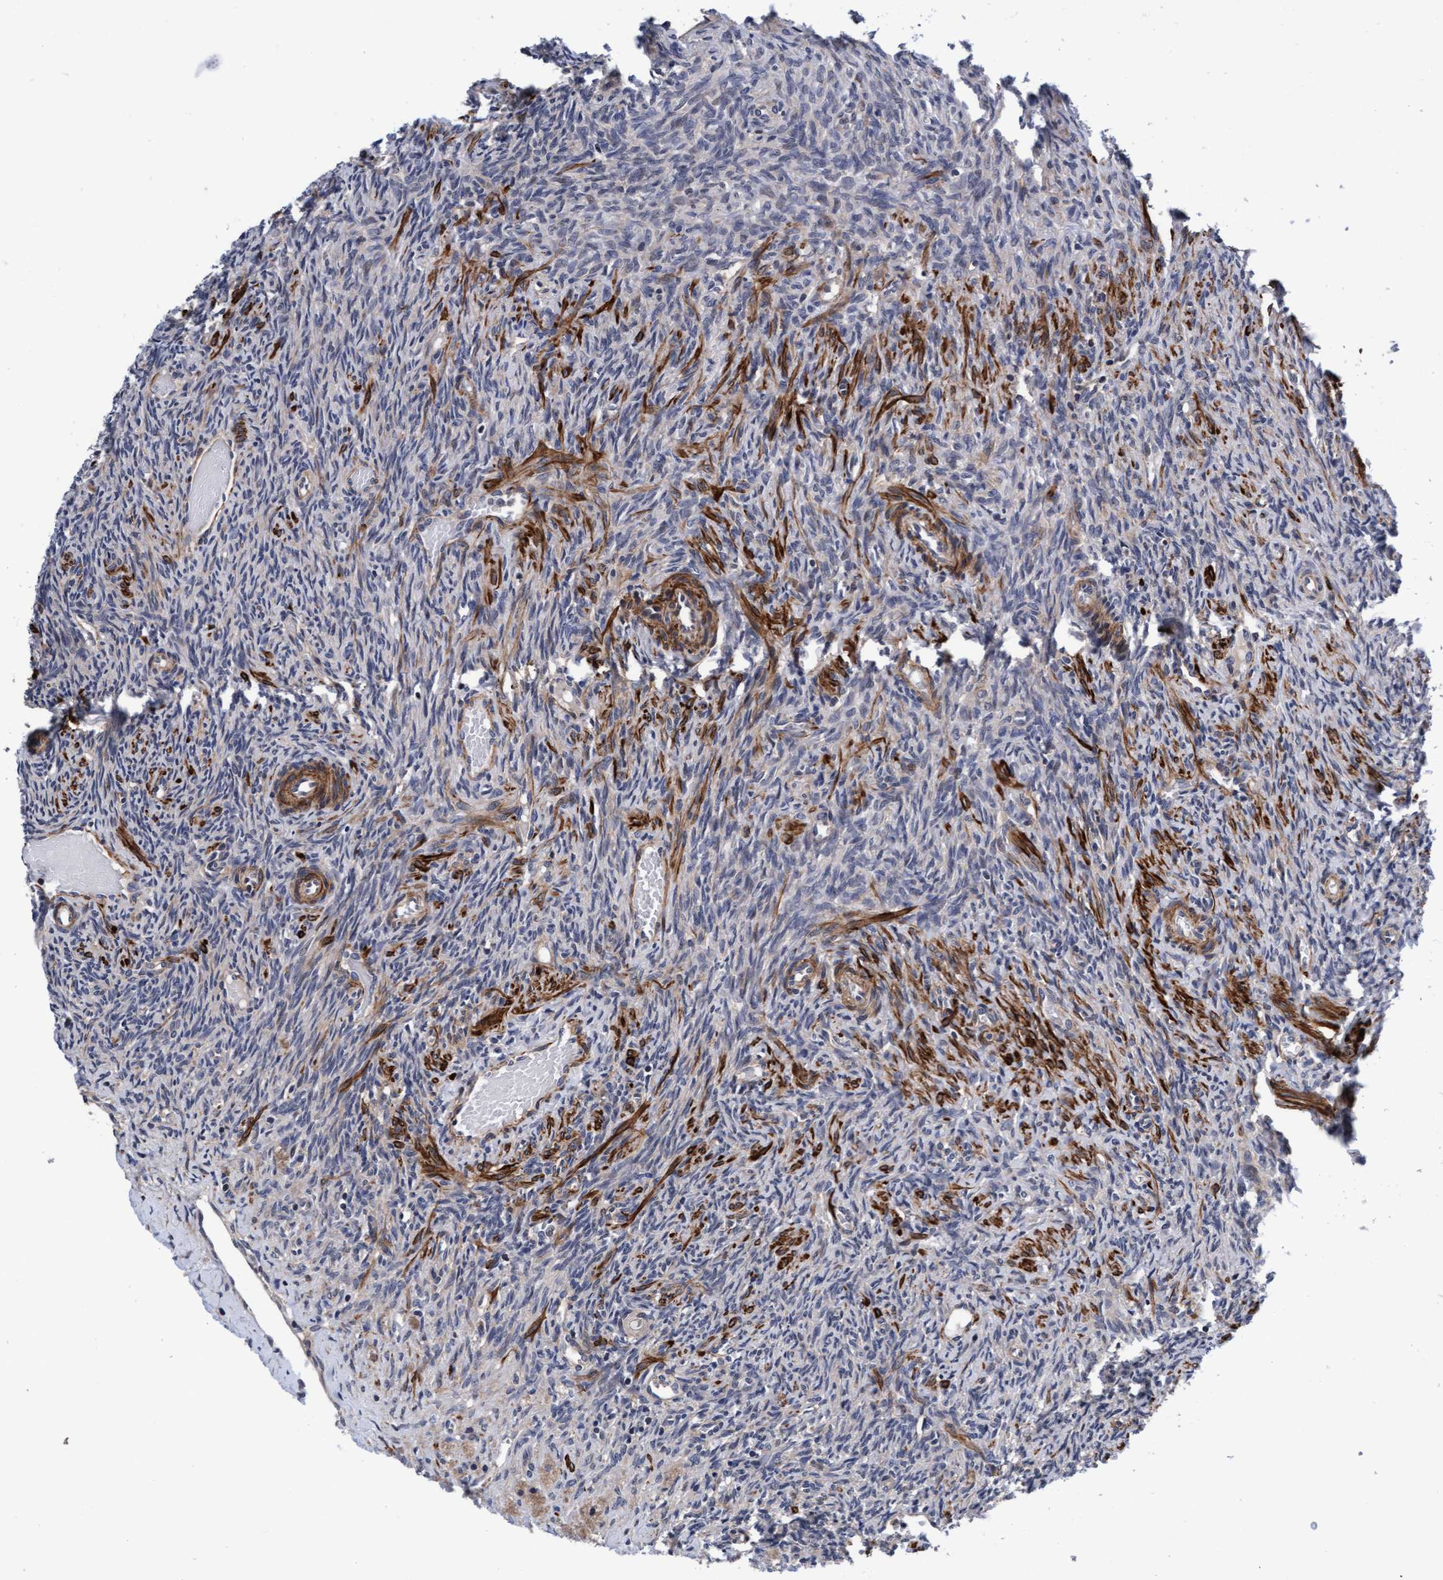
{"staining": {"intensity": "moderate", "quantity": "25%-75%", "location": "cytoplasmic/membranous"}, "tissue": "ovary", "cell_type": "Ovarian stroma cells", "image_type": "normal", "snomed": [{"axis": "morphology", "description": "Normal tissue, NOS"}, {"axis": "topography", "description": "Ovary"}], "caption": "Immunohistochemical staining of unremarkable human ovary demonstrates 25%-75% levels of moderate cytoplasmic/membranous protein expression in approximately 25%-75% of ovarian stroma cells.", "gene": "EFCAB13", "patient": {"sex": "female", "age": 41}}